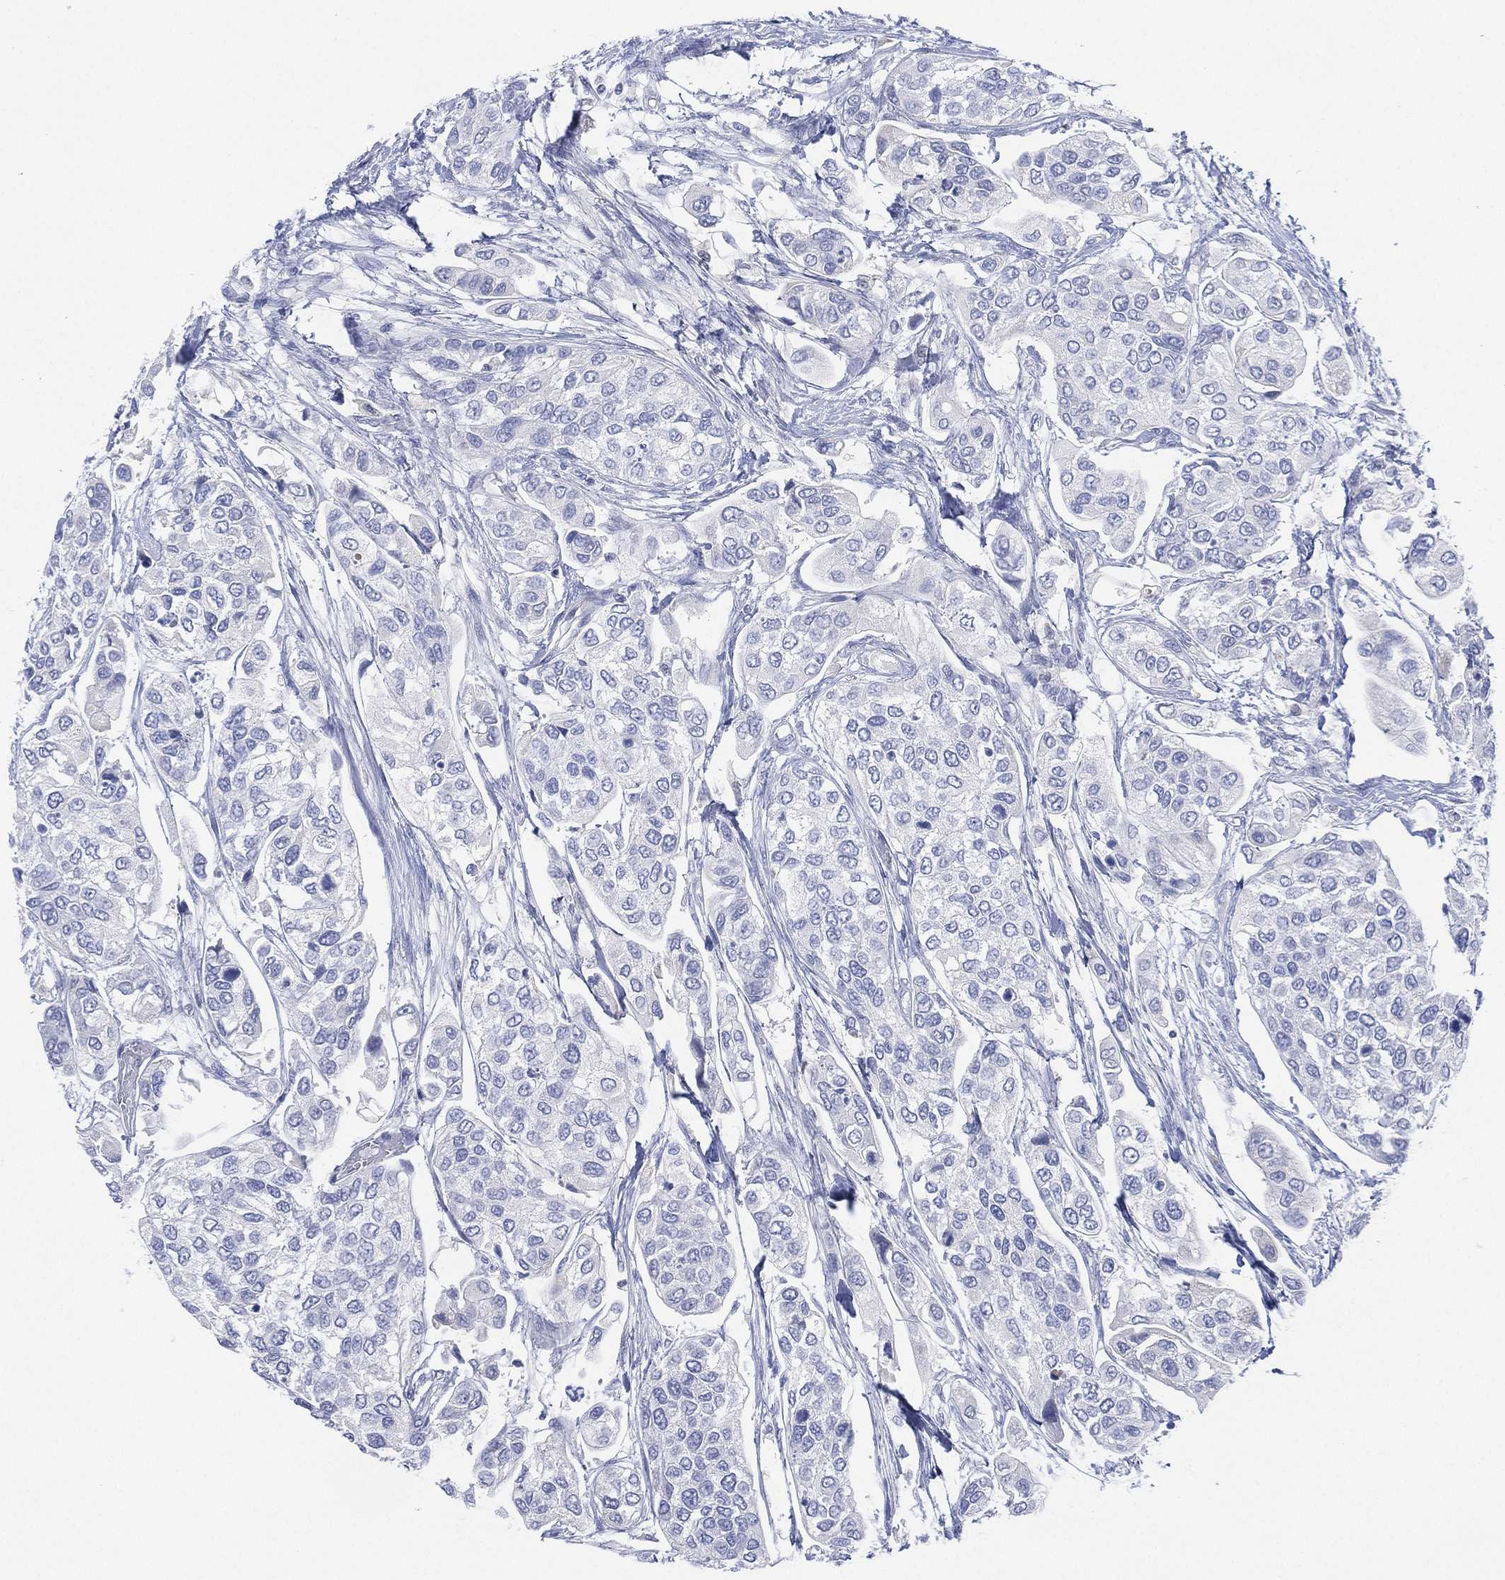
{"staining": {"intensity": "negative", "quantity": "none", "location": "none"}, "tissue": "urothelial cancer", "cell_type": "Tumor cells", "image_type": "cancer", "snomed": [{"axis": "morphology", "description": "Urothelial carcinoma, High grade"}, {"axis": "topography", "description": "Urinary bladder"}], "caption": "Immunohistochemistry (IHC) of human urothelial cancer reveals no staining in tumor cells. Nuclei are stained in blue.", "gene": "SEPTIN1", "patient": {"sex": "male", "age": 77}}